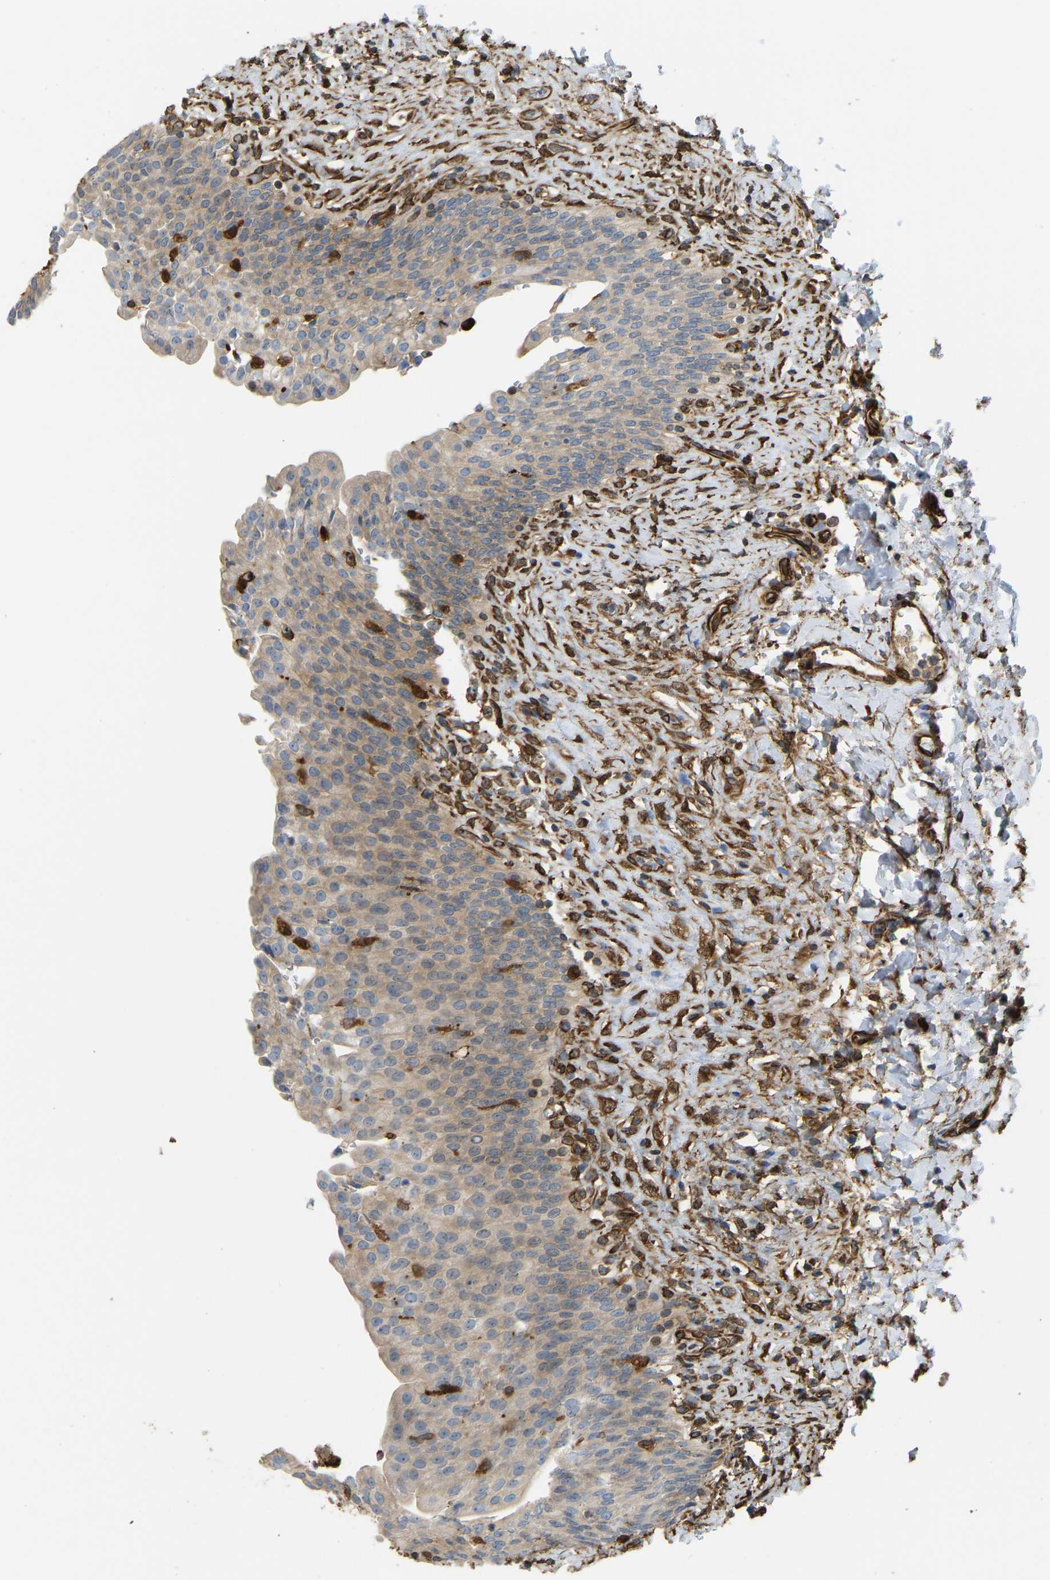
{"staining": {"intensity": "strong", "quantity": "<25%", "location": "cytoplasmic/membranous"}, "tissue": "urinary bladder", "cell_type": "Urothelial cells", "image_type": "normal", "snomed": [{"axis": "morphology", "description": "Urothelial carcinoma, High grade"}, {"axis": "topography", "description": "Urinary bladder"}], "caption": "Immunohistochemistry (IHC) of benign human urinary bladder exhibits medium levels of strong cytoplasmic/membranous expression in approximately <25% of urothelial cells. (brown staining indicates protein expression, while blue staining denotes nuclei).", "gene": "BEX3", "patient": {"sex": "male", "age": 46}}